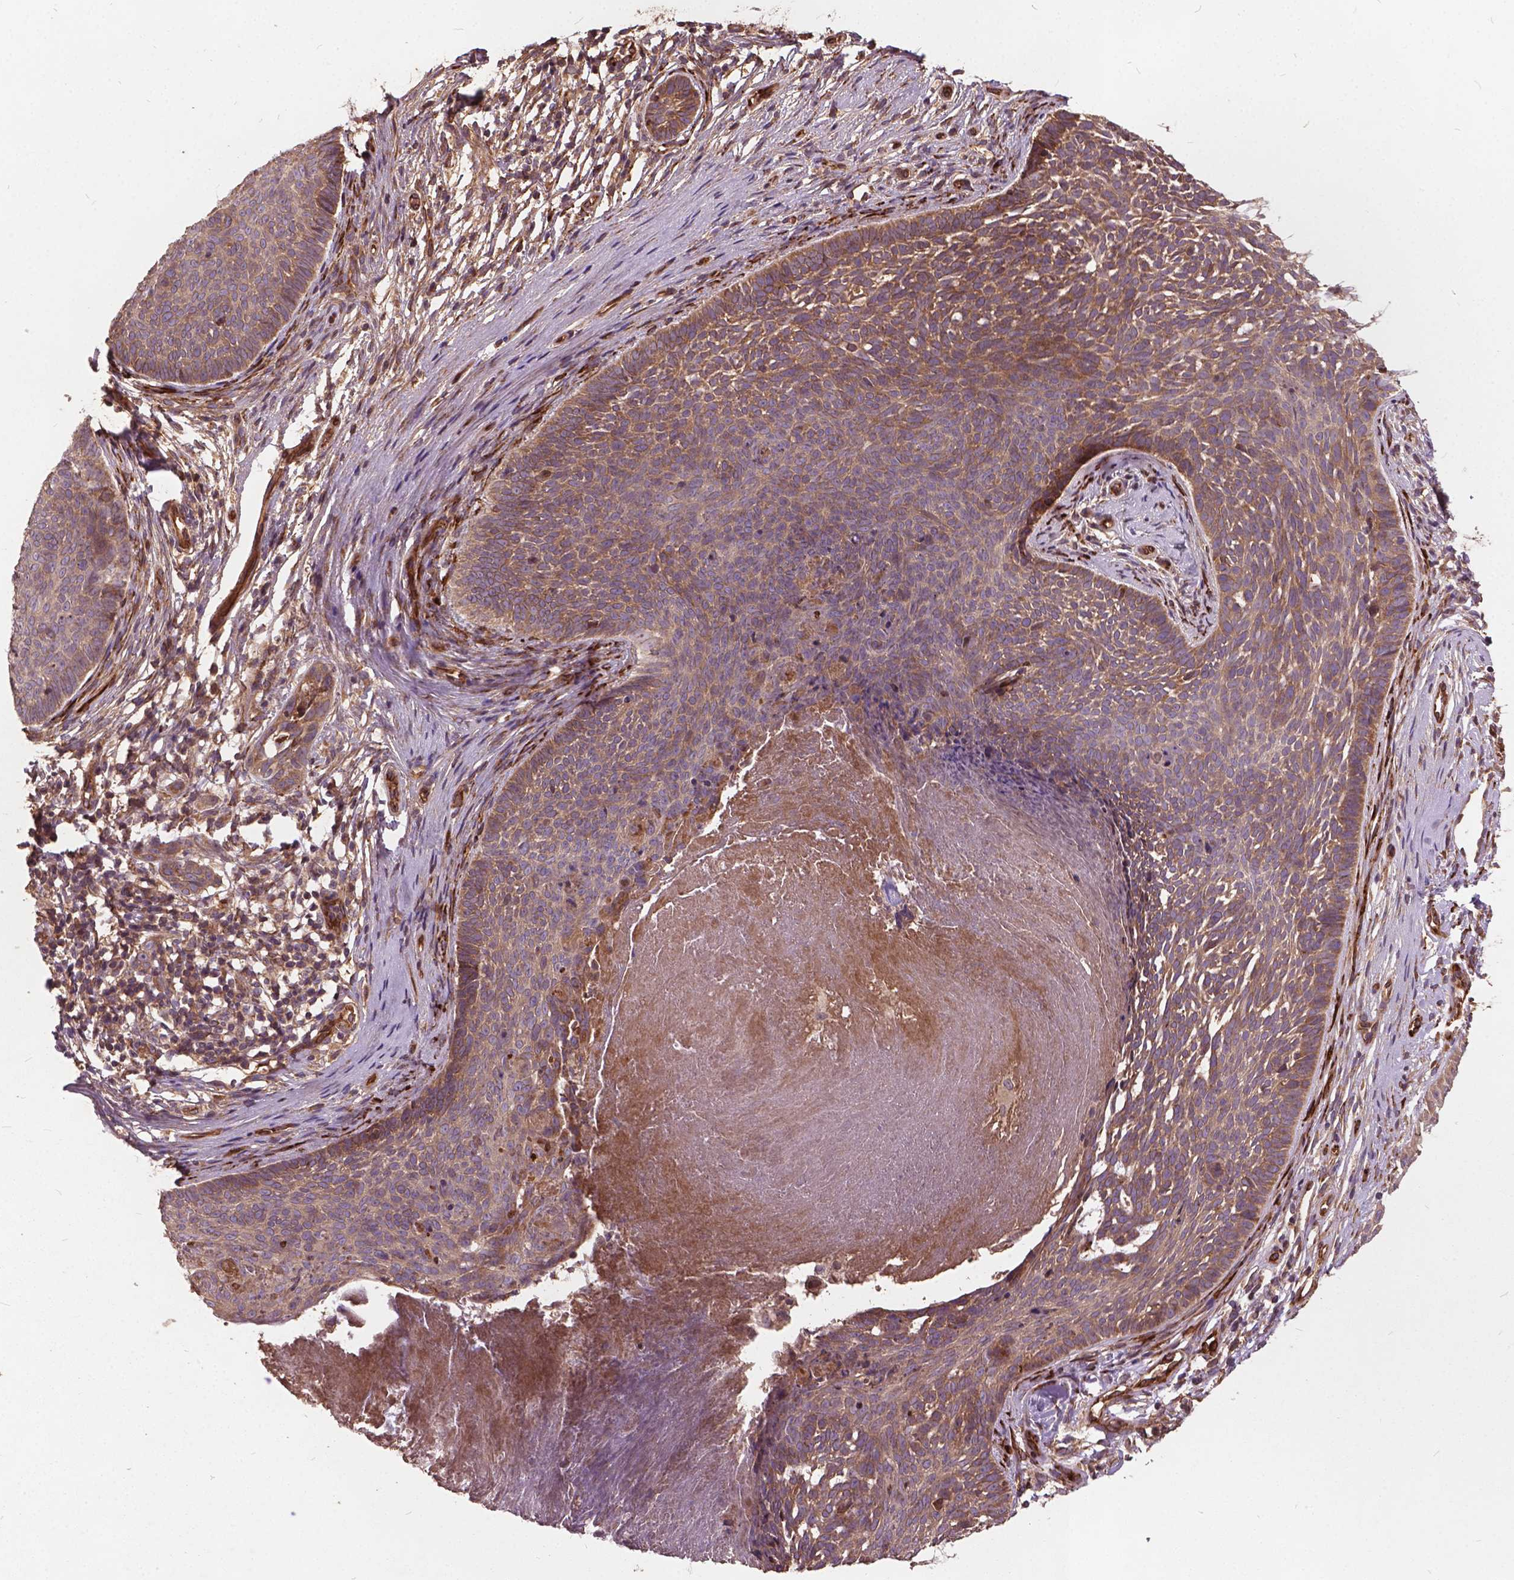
{"staining": {"intensity": "moderate", "quantity": ">75%", "location": "cytoplasmic/membranous"}, "tissue": "skin cancer", "cell_type": "Tumor cells", "image_type": "cancer", "snomed": [{"axis": "morphology", "description": "Basal cell carcinoma"}, {"axis": "topography", "description": "Skin"}], "caption": "A histopathology image showing moderate cytoplasmic/membranous expression in about >75% of tumor cells in skin basal cell carcinoma, as visualized by brown immunohistochemical staining.", "gene": "UBXN2A", "patient": {"sex": "male", "age": 85}}